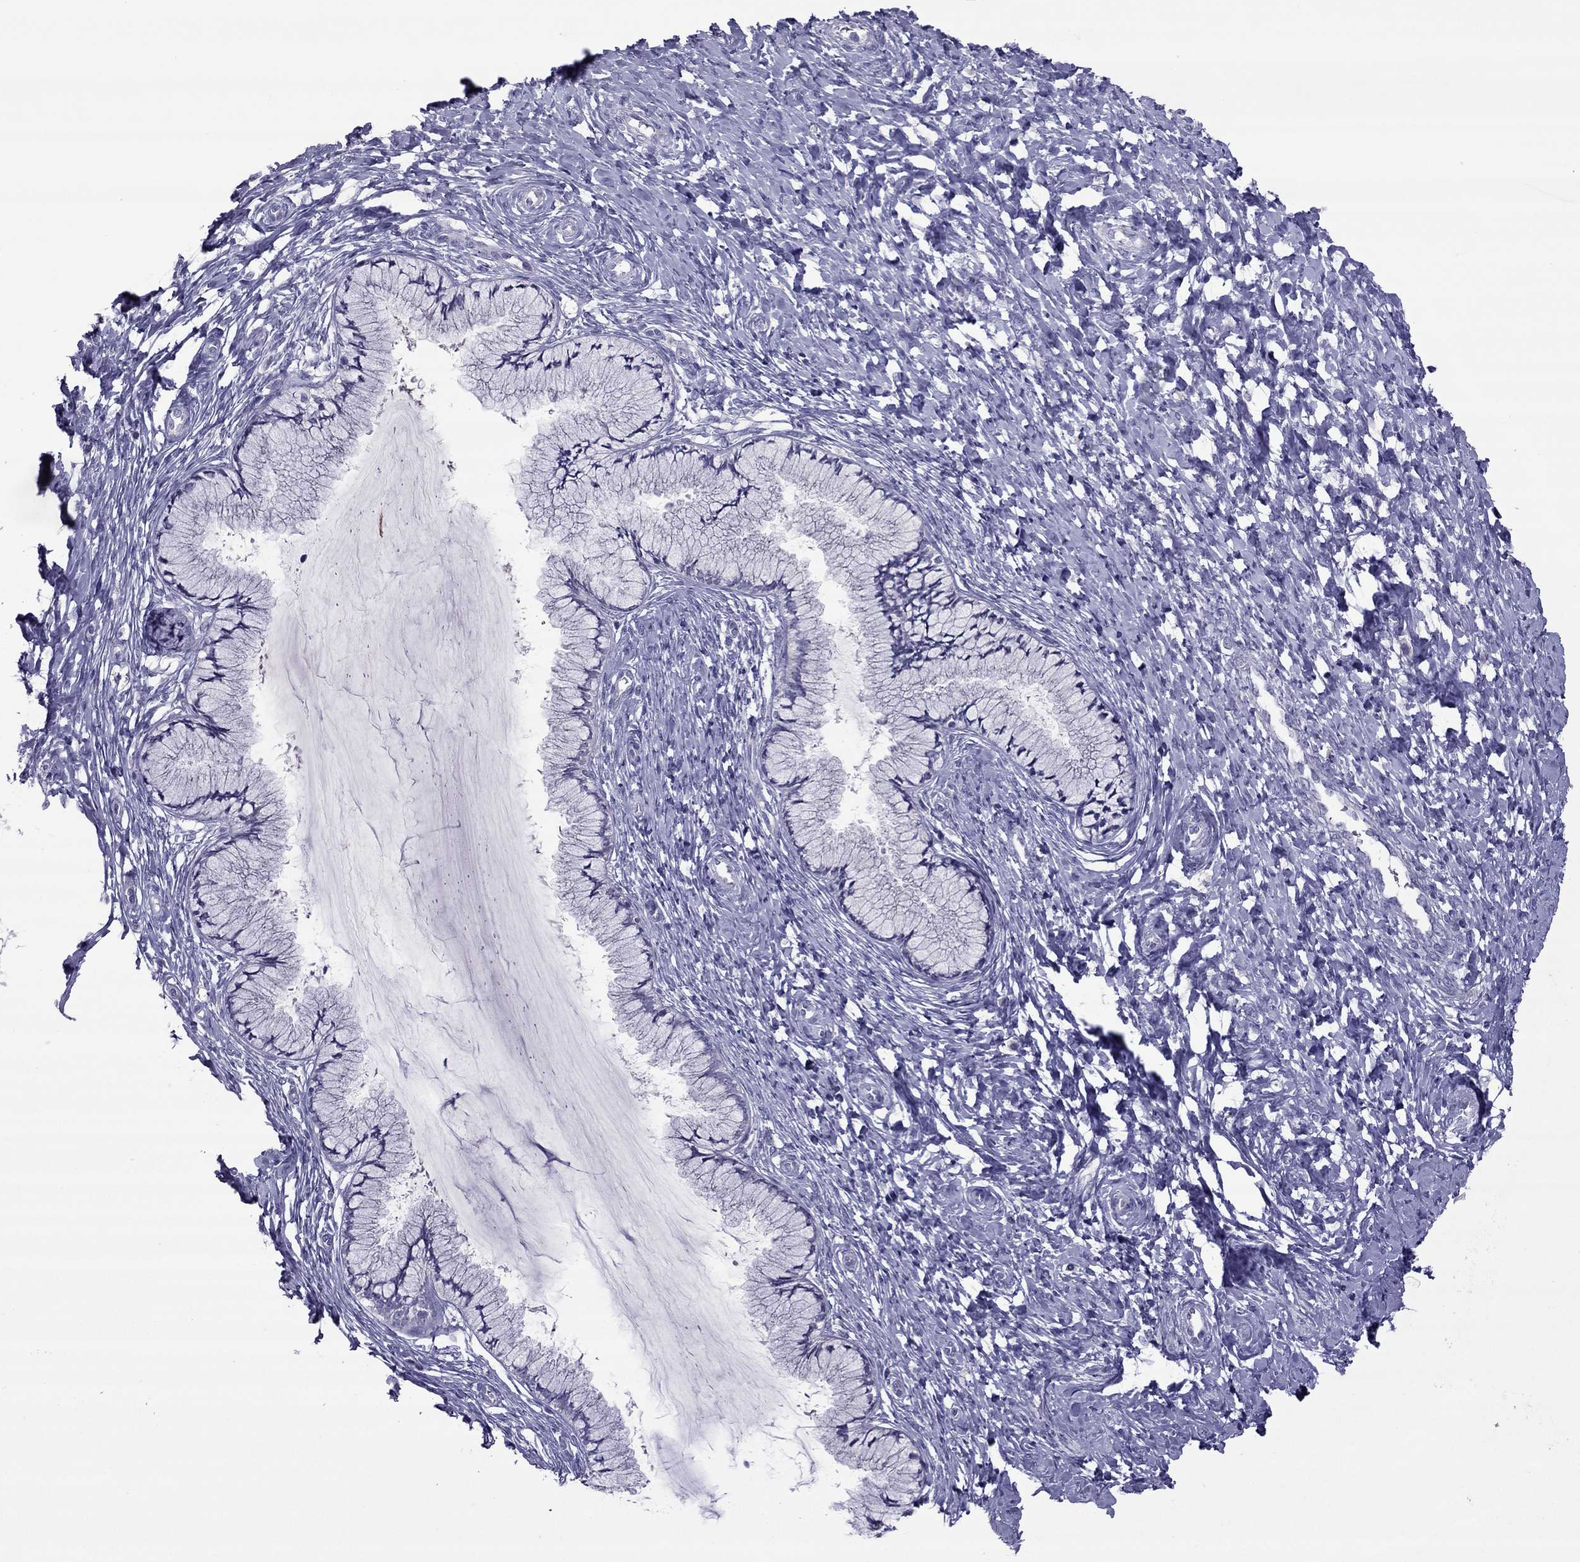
{"staining": {"intensity": "negative", "quantity": "none", "location": "none"}, "tissue": "cervix", "cell_type": "Glandular cells", "image_type": "normal", "snomed": [{"axis": "morphology", "description": "Normal tissue, NOS"}, {"axis": "topography", "description": "Cervix"}], "caption": "This is an immunohistochemistry micrograph of benign human cervix. There is no staining in glandular cells.", "gene": "MYBPH", "patient": {"sex": "female", "age": 37}}